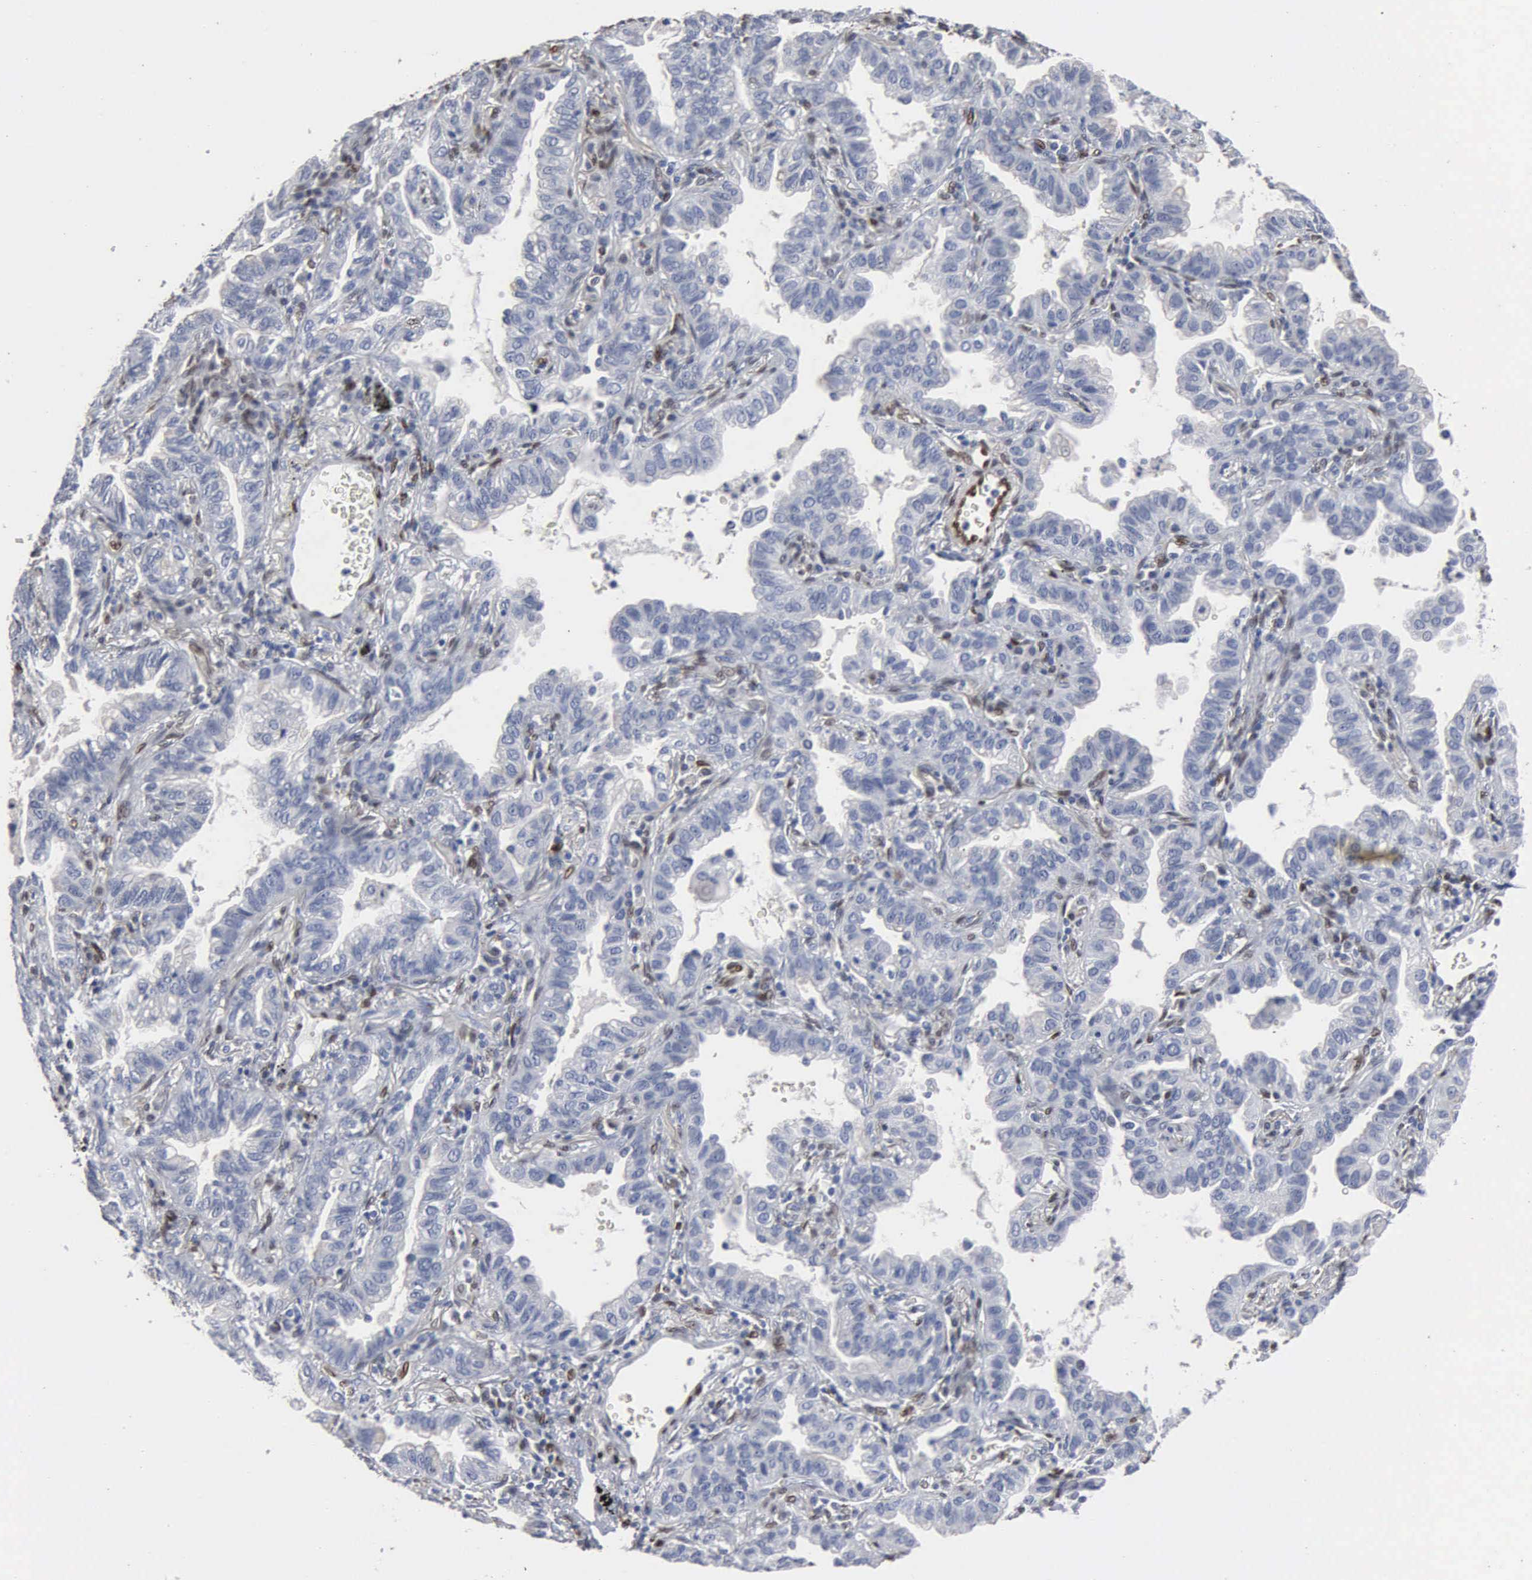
{"staining": {"intensity": "negative", "quantity": "none", "location": "none"}, "tissue": "lung cancer", "cell_type": "Tumor cells", "image_type": "cancer", "snomed": [{"axis": "morphology", "description": "Adenocarcinoma, NOS"}, {"axis": "topography", "description": "Lung"}], "caption": "IHC image of neoplastic tissue: human lung adenocarcinoma stained with DAB exhibits no significant protein staining in tumor cells.", "gene": "FGF2", "patient": {"sex": "female", "age": 50}}